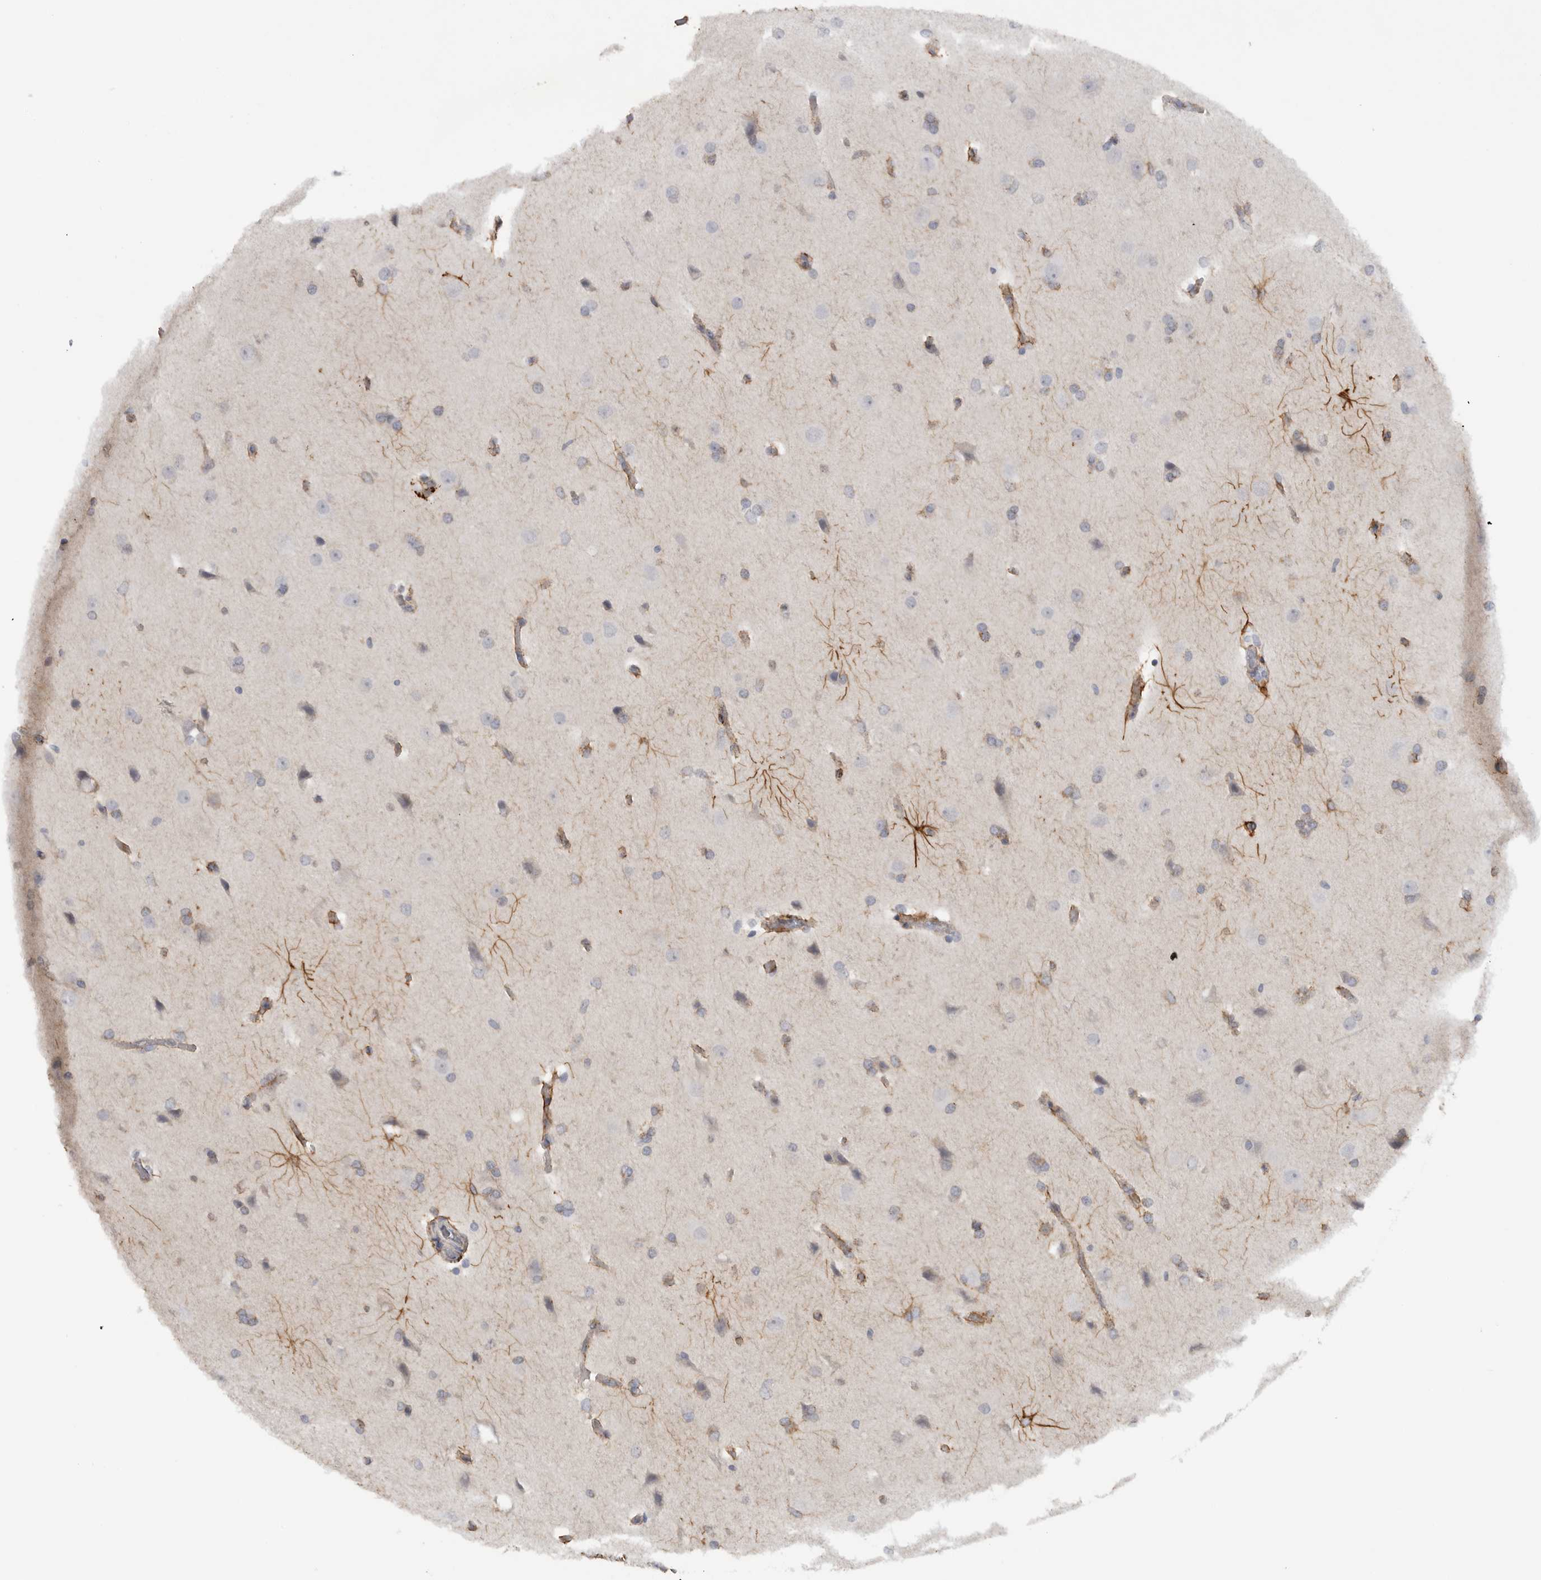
{"staining": {"intensity": "negative", "quantity": "none", "location": "none"}, "tissue": "glioma", "cell_type": "Tumor cells", "image_type": "cancer", "snomed": [{"axis": "morphology", "description": "Glioma, malignant, Low grade"}, {"axis": "topography", "description": "Brain"}], "caption": "Tumor cells are negative for protein expression in human low-grade glioma (malignant).", "gene": "DYRK2", "patient": {"sex": "female", "age": 37}}